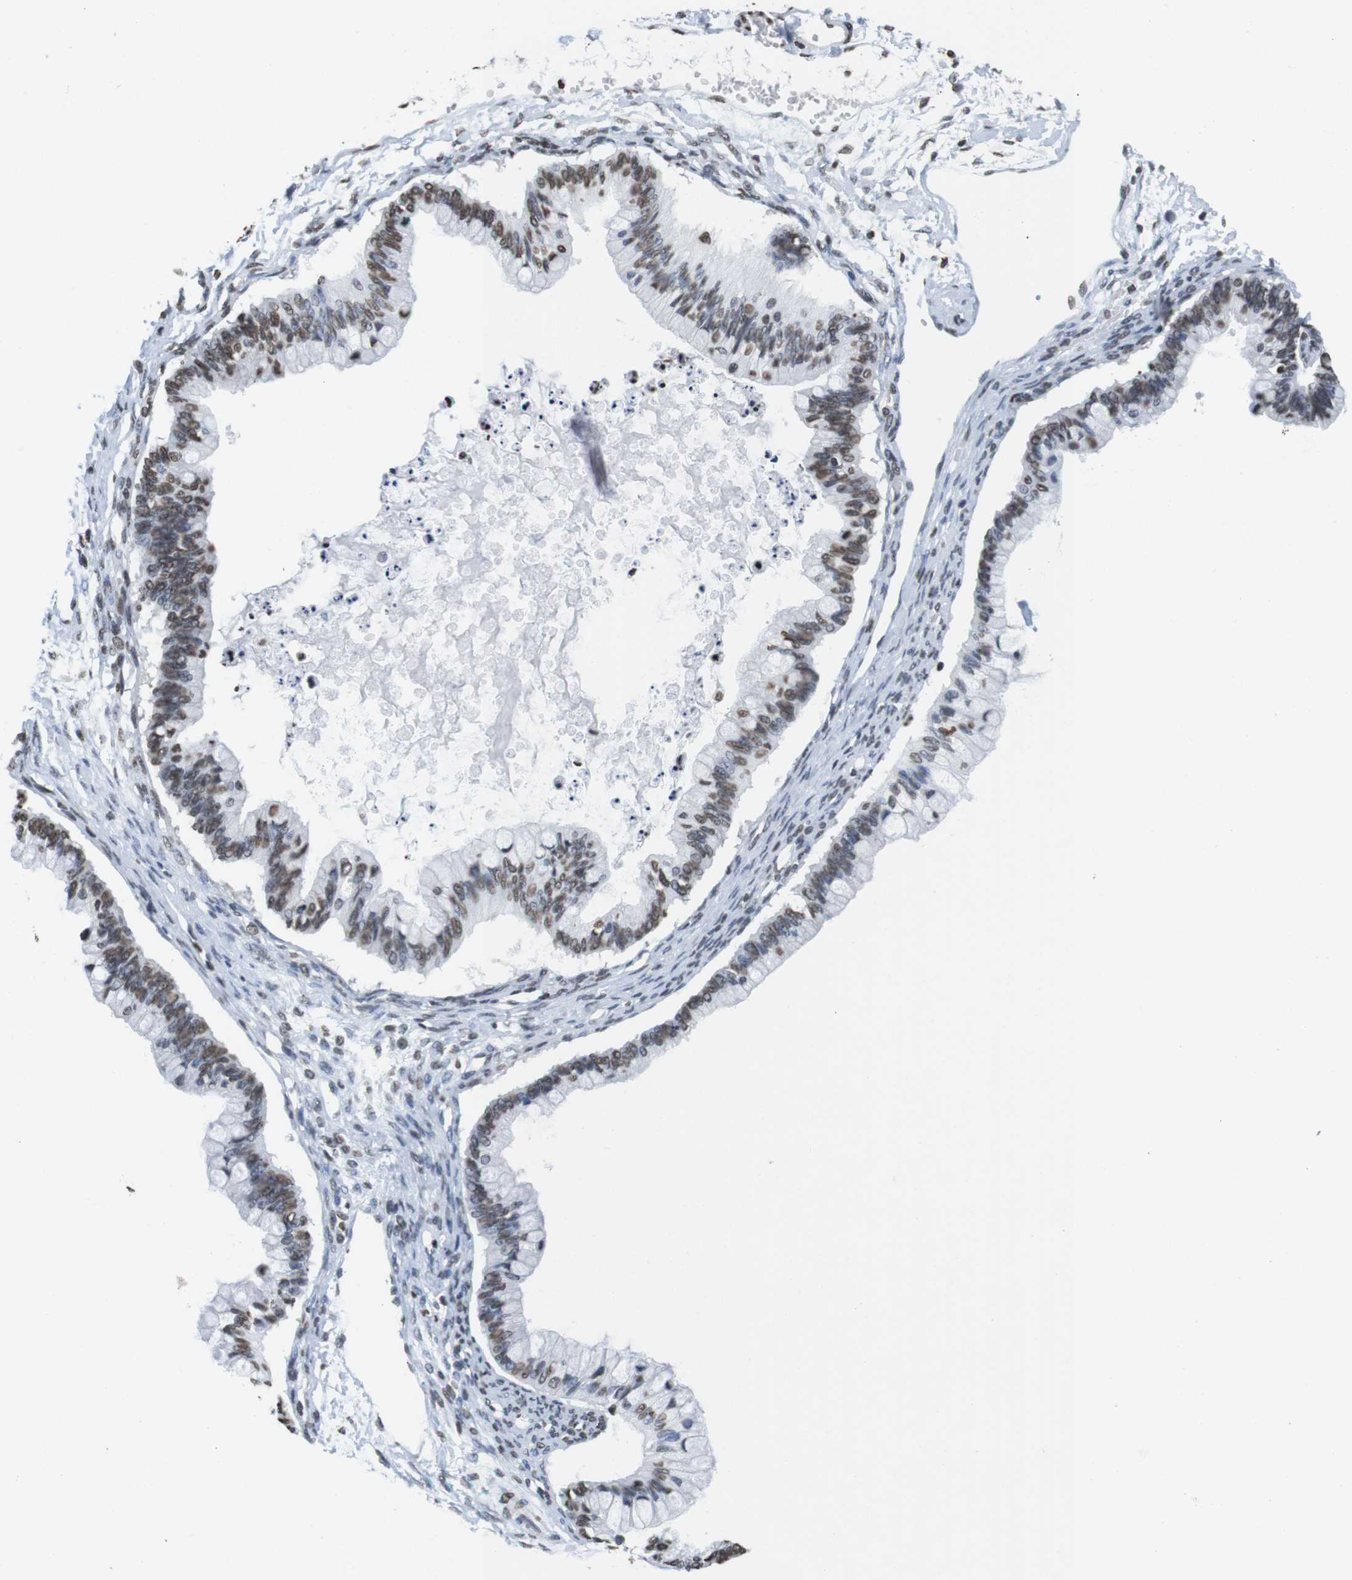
{"staining": {"intensity": "moderate", "quantity": ">75%", "location": "nuclear"}, "tissue": "ovarian cancer", "cell_type": "Tumor cells", "image_type": "cancer", "snomed": [{"axis": "morphology", "description": "Cystadenocarcinoma, mucinous, NOS"}, {"axis": "topography", "description": "Ovary"}], "caption": "Mucinous cystadenocarcinoma (ovarian) was stained to show a protein in brown. There is medium levels of moderate nuclear positivity in approximately >75% of tumor cells.", "gene": "BSX", "patient": {"sex": "female", "age": 57}}